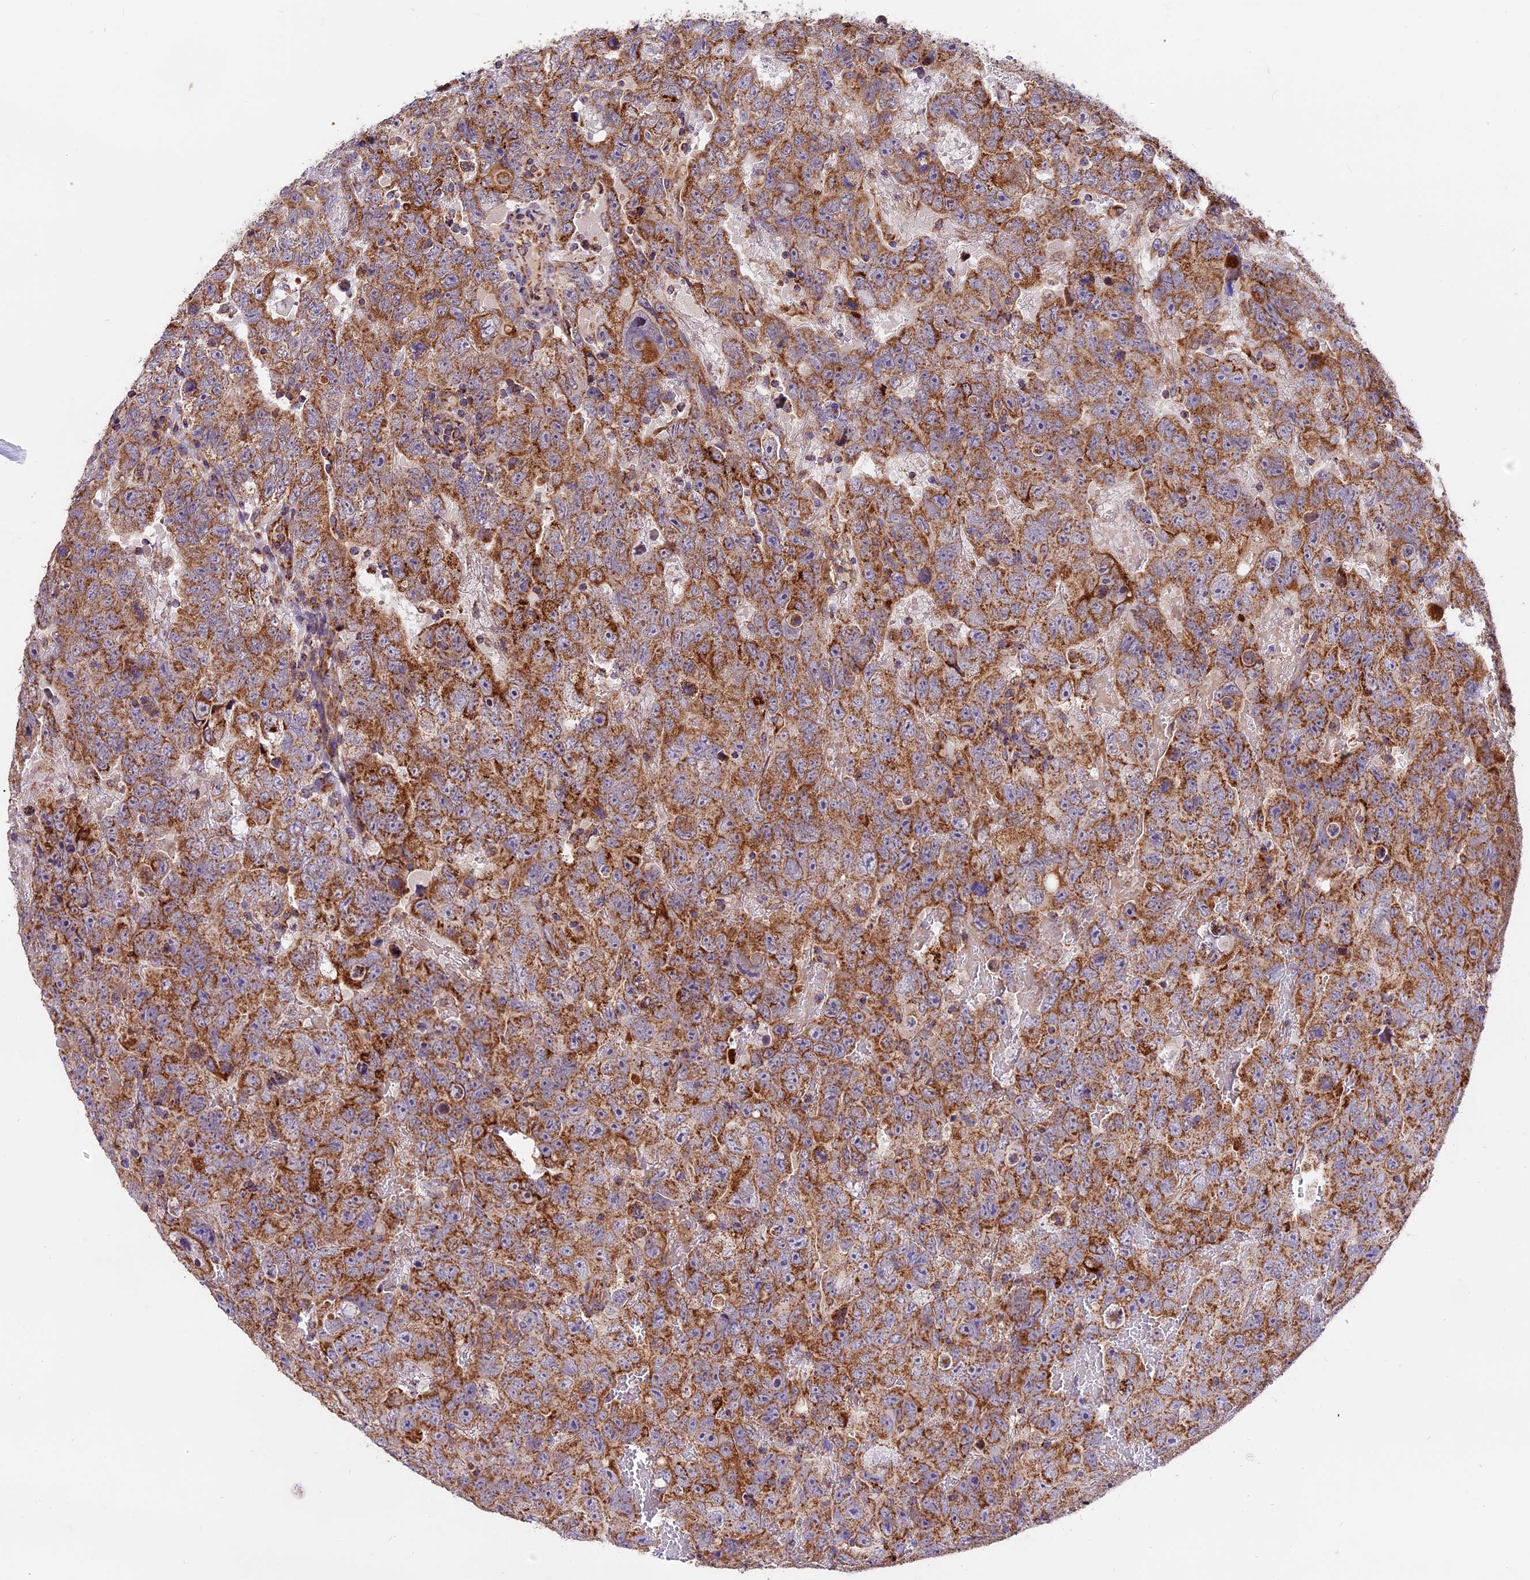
{"staining": {"intensity": "moderate", "quantity": ">75%", "location": "cytoplasmic/membranous"}, "tissue": "testis cancer", "cell_type": "Tumor cells", "image_type": "cancer", "snomed": [{"axis": "morphology", "description": "Carcinoma, Embryonal, NOS"}, {"axis": "topography", "description": "Testis"}], "caption": "There is medium levels of moderate cytoplasmic/membranous staining in tumor cells of testis cancer, as demonstrated by immunohistochemical staining (brown color).", "gene": "NDUFA8", "patient": {"sex": "male", "age": 45}}